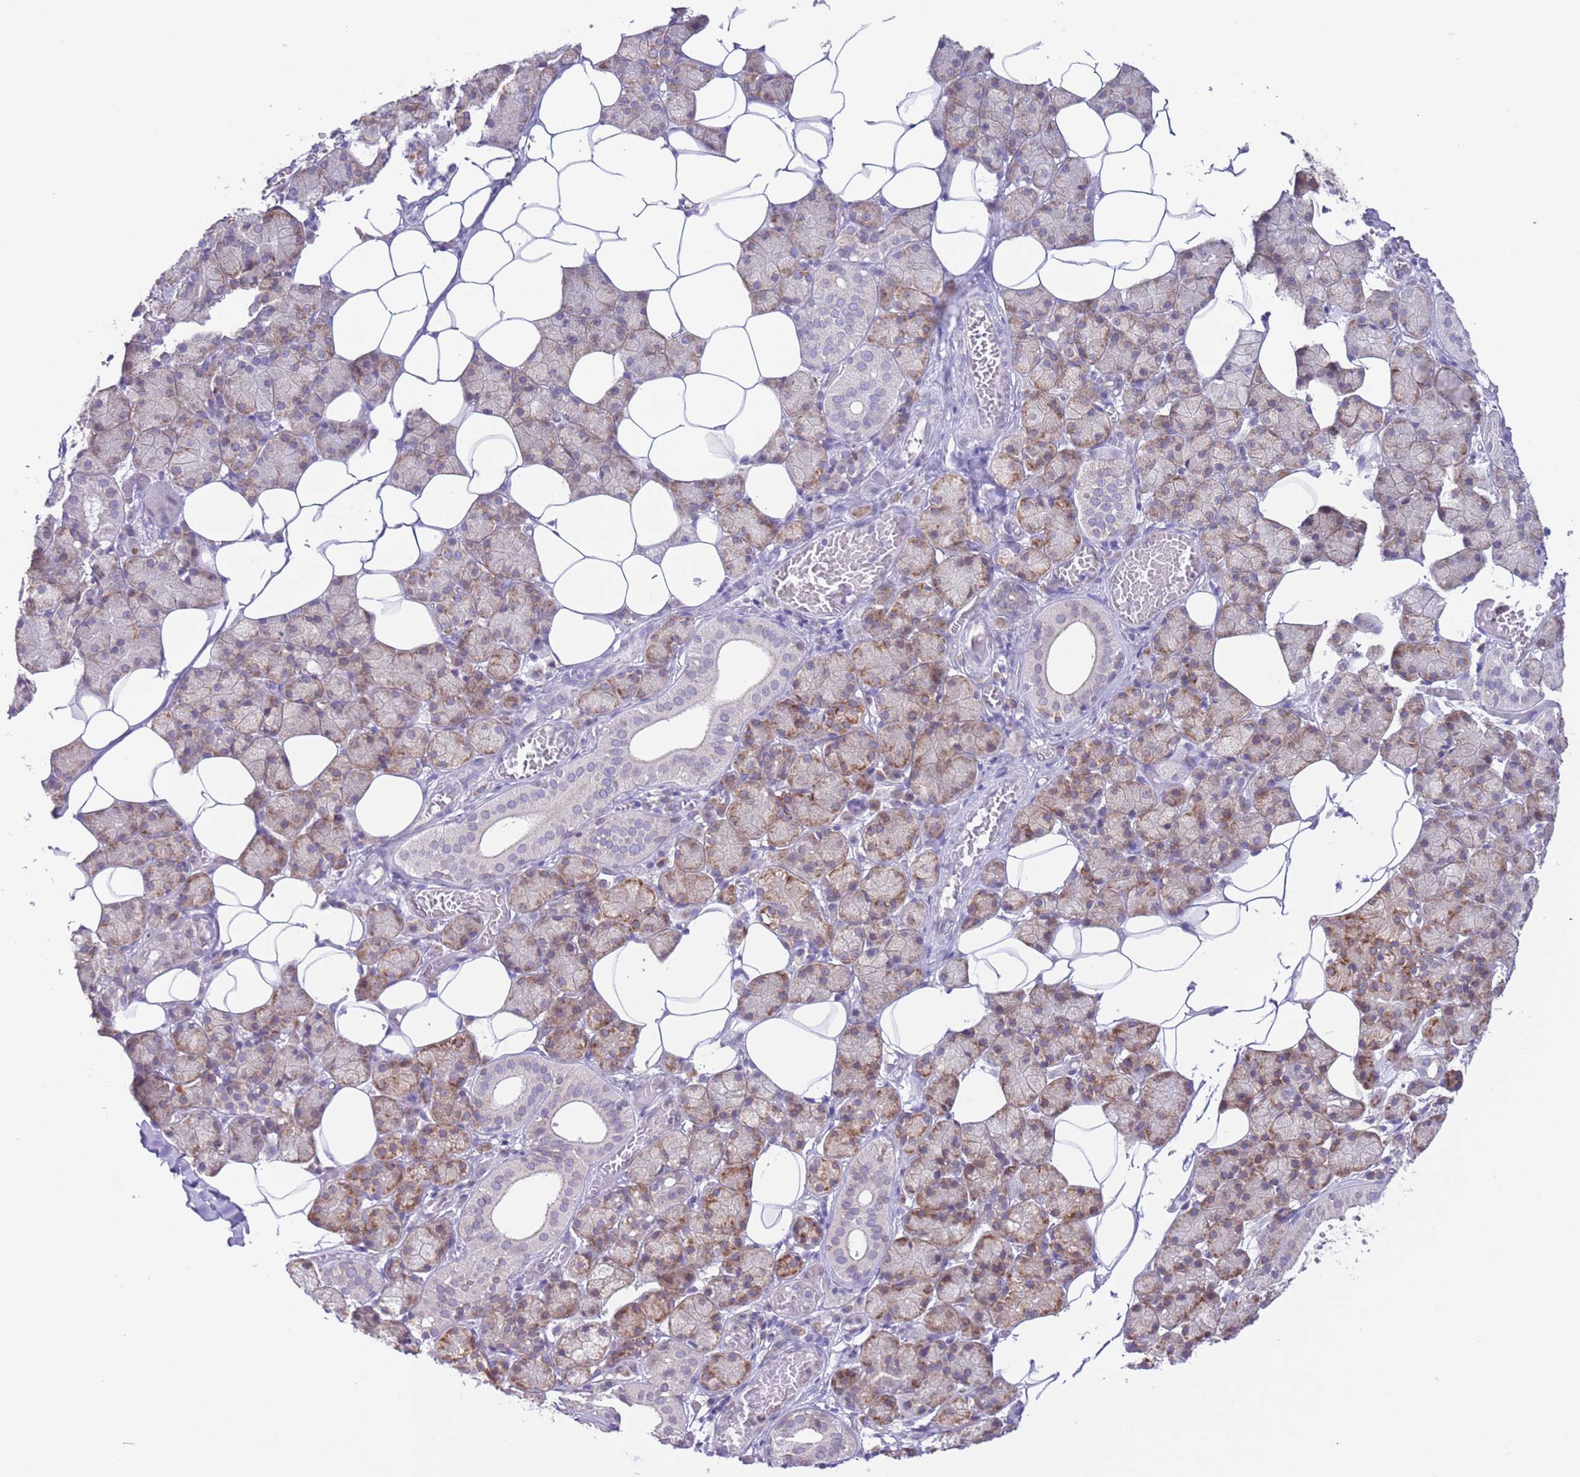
{"staining": {"intensity": "strong", "quantity": "25%-75%", "location": "cytoplasmic/membranous"}, "tissue": "salivary gland", "cell_type": "Glandular cells", "image_type": "normal", "snomed": [{"axis": "morphology", "description": "Normal tissue, NOS"}, {"axis": "topography", "description": "Salivary gland"}], "caption": "An image of human salivary gland stained for a protein shows strong cytoplasmic/membranous brown staining in glandular cells.", "gene": "EBPL", "patient": {"sex": "female", "age": 33}}